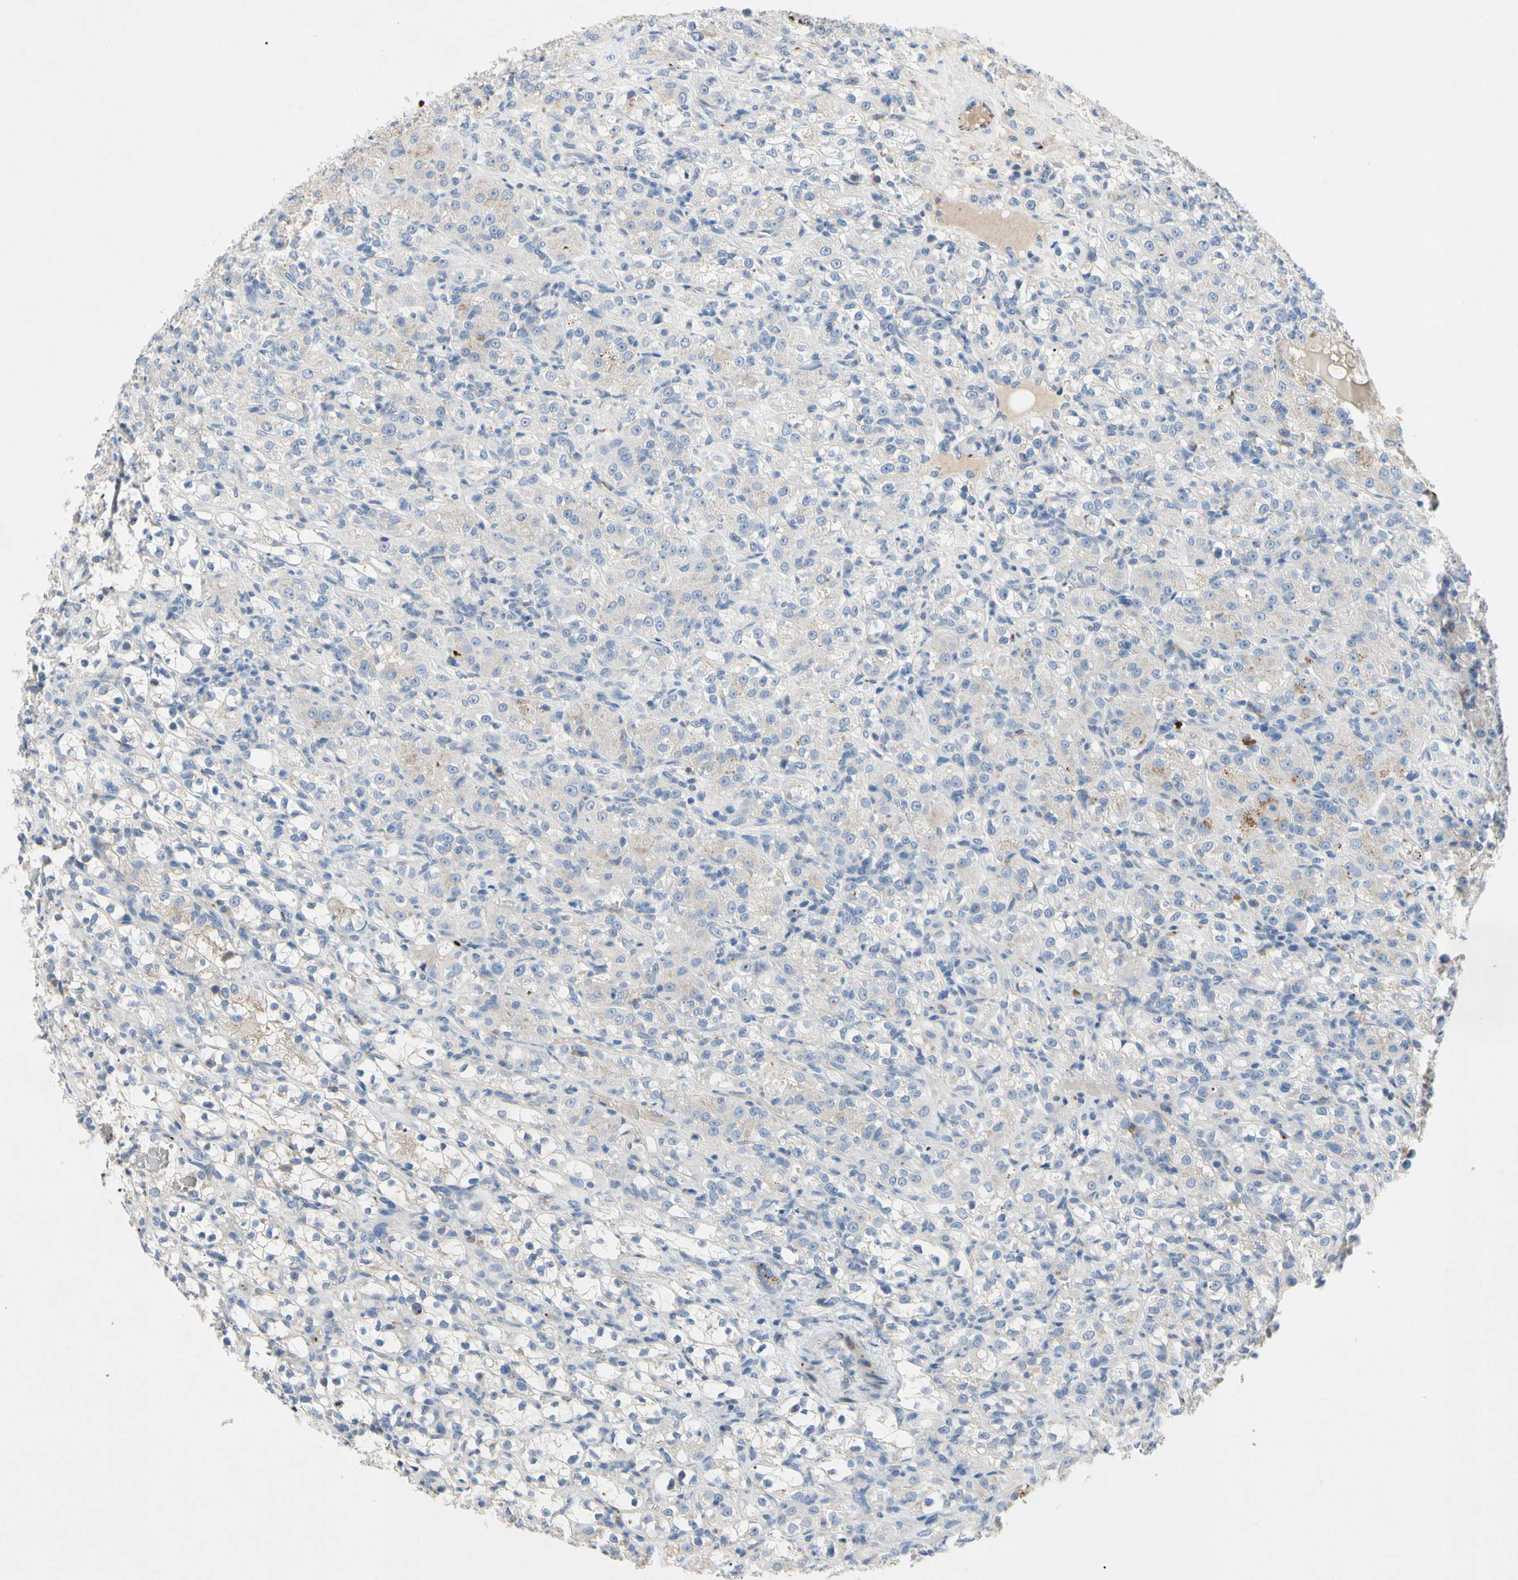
{"staining": {"intensity": "weak", "quantity": "<25%", "location": "cytoplasmic/membranous"}, "tissue": "renal cancer", "cell_type": "Tumor cells", "image_type": "cancer", "snomed": [{"axis": "morphology", "description": "Normal tissue, NOS"}, {"axis": "morphology", "description": "Adenocarcinoma, NOS"}, {"axis": "topography", "description": "Kidney"}], "caption": "Adenocarcinoma (renal) stained for a protein using immunohistochemistry exhibits no expression tumor cells.", "gene": "RETSAT", "patient": {"sex": "male", "age": 61}}